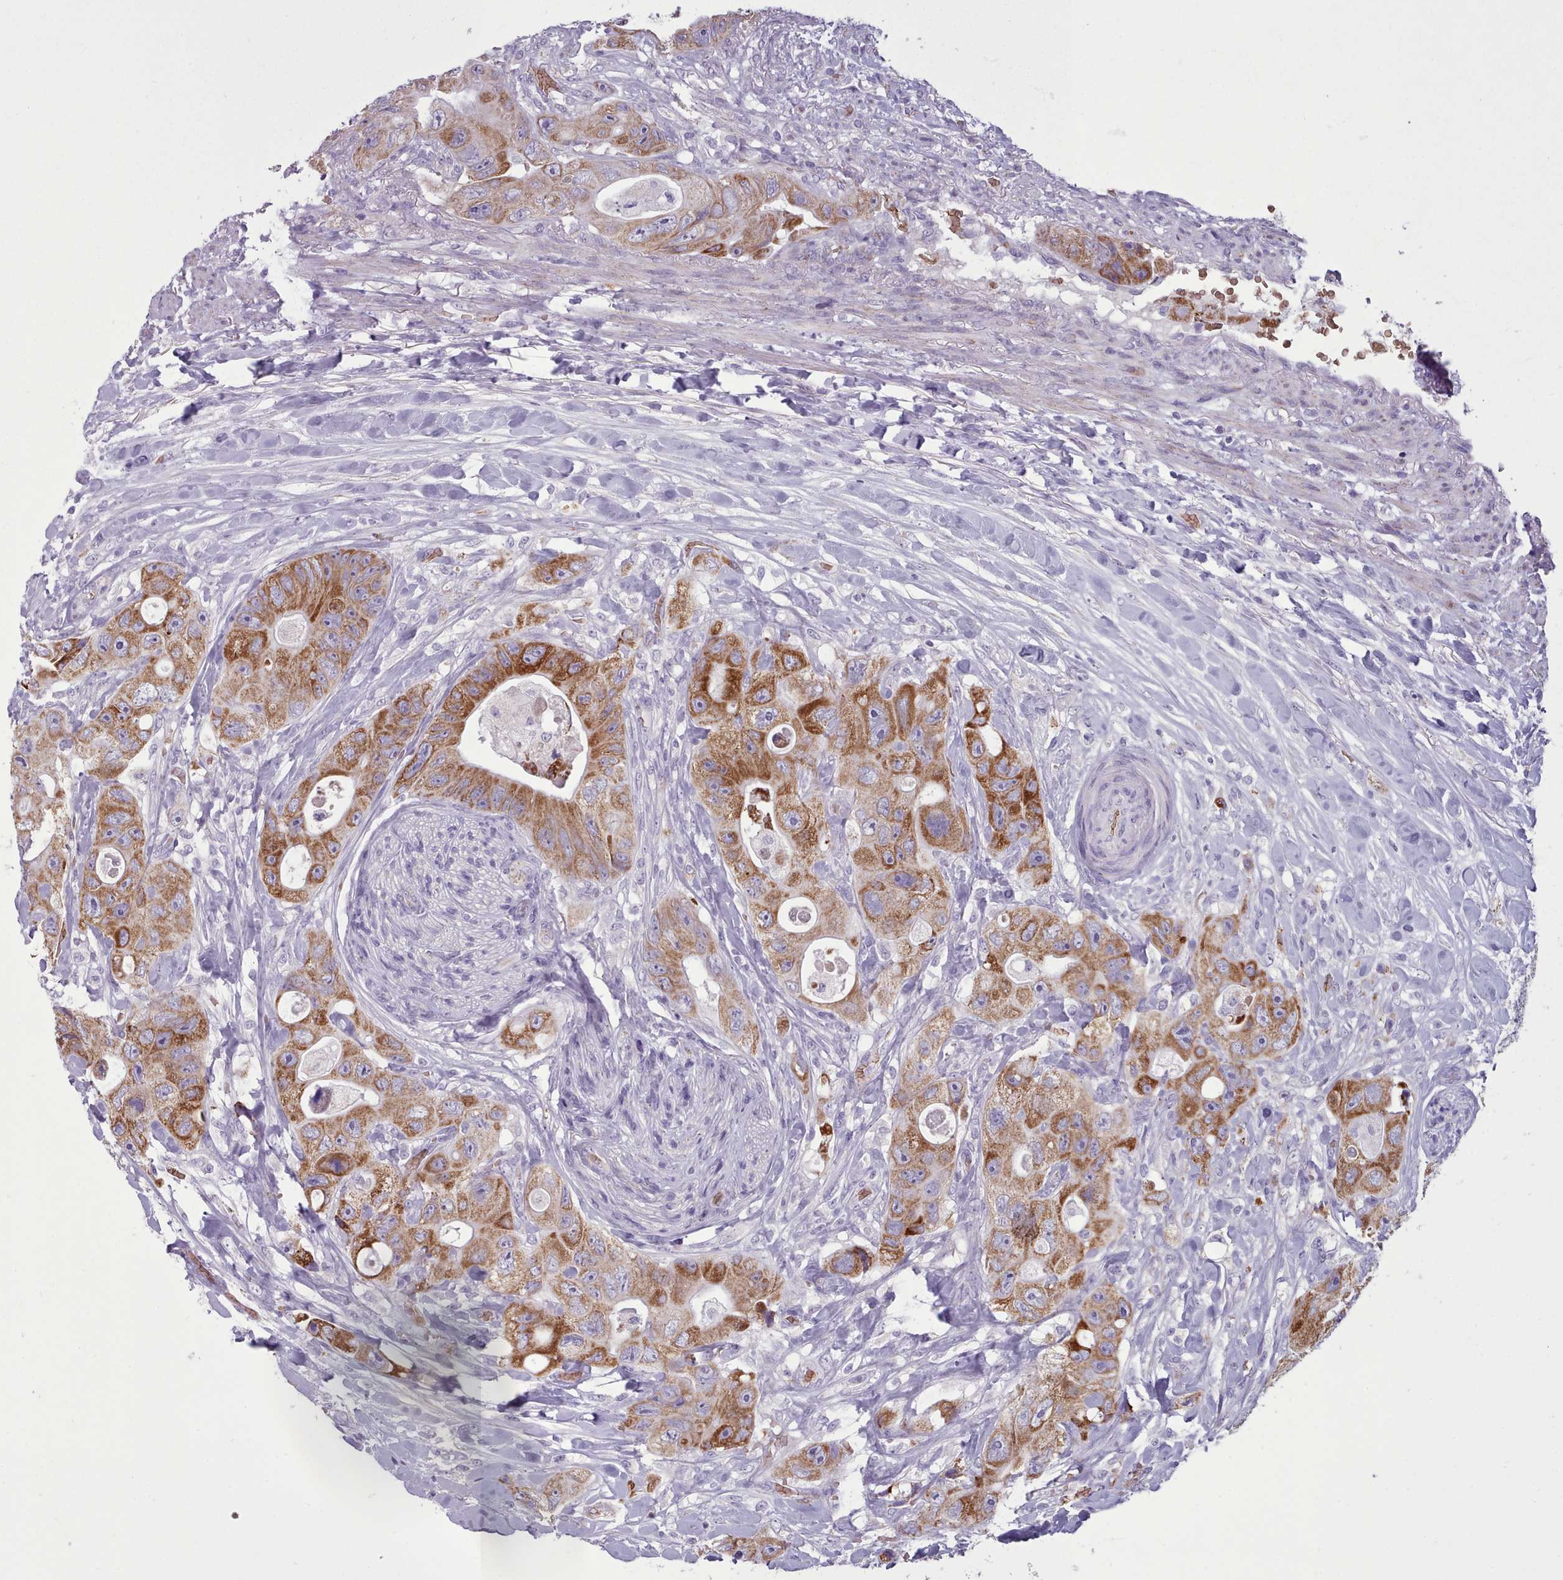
{"staining": {"intensity": "moderate", "quantity": ">75%", "location": "cytoplasmic/membranous"}, "tissue": "colorectal cancer", "cell_type": "Tumor cells", "image_type": "cancer", "snomed": [{"axis": "morphology", "description": "Adenocarcinoma, NOS"}, {"axis": "topography", "description": "Colon"}], "caption": "IHC (DAB (3,3'-diaminobenzidine)) staining of colorectal cancer (adenocarcinoma) displays moderate cytoplasmic/membranous protein positivity in approximately >75% of tumor cells. The staining was performed using DAB, with brown indicating positive protein expression. Nuclei are stained blue with hematoxylin.", "gene": "AK4", "patient": {"sex": "female", "age": 46}}